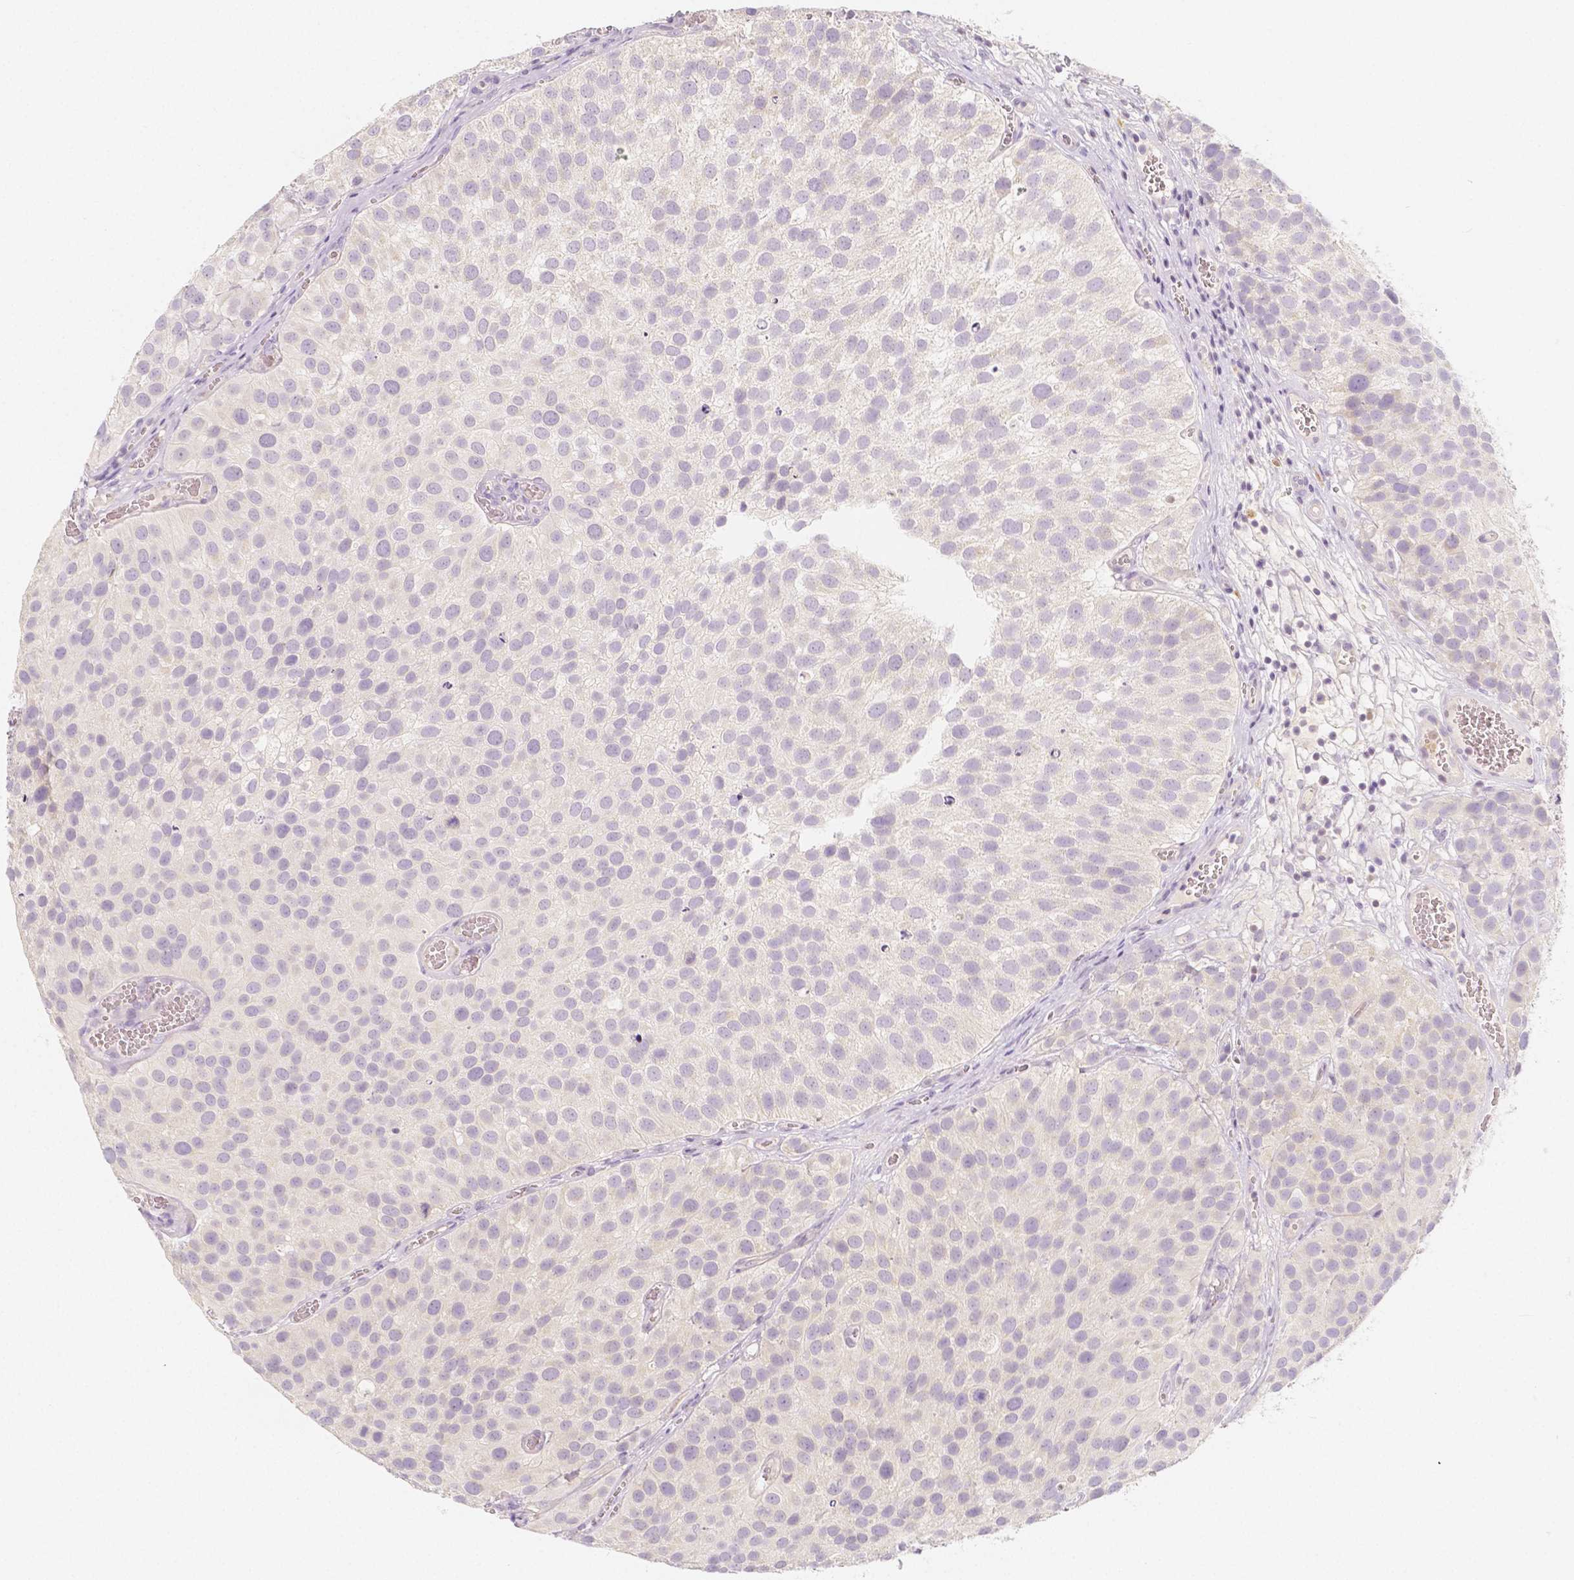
{"staining": {"intensity": "negative", "quantity": "none", "location": "none"}, "tissue": "urothelial cancer", "cell_type": "Tumor cells", "image_type": "cancer", "snomed": [{"axis": "morphology", "description": "Urothelial carcinoma, Low grade"}, {"axis": "topography", "description": "Urinary bladder"}], "caption": "The photomicrograph demonstrates no staining of tumor cells in urothelial cancer.", "gene": "BATF", "patient": {"sex": "female", "age": 69}}